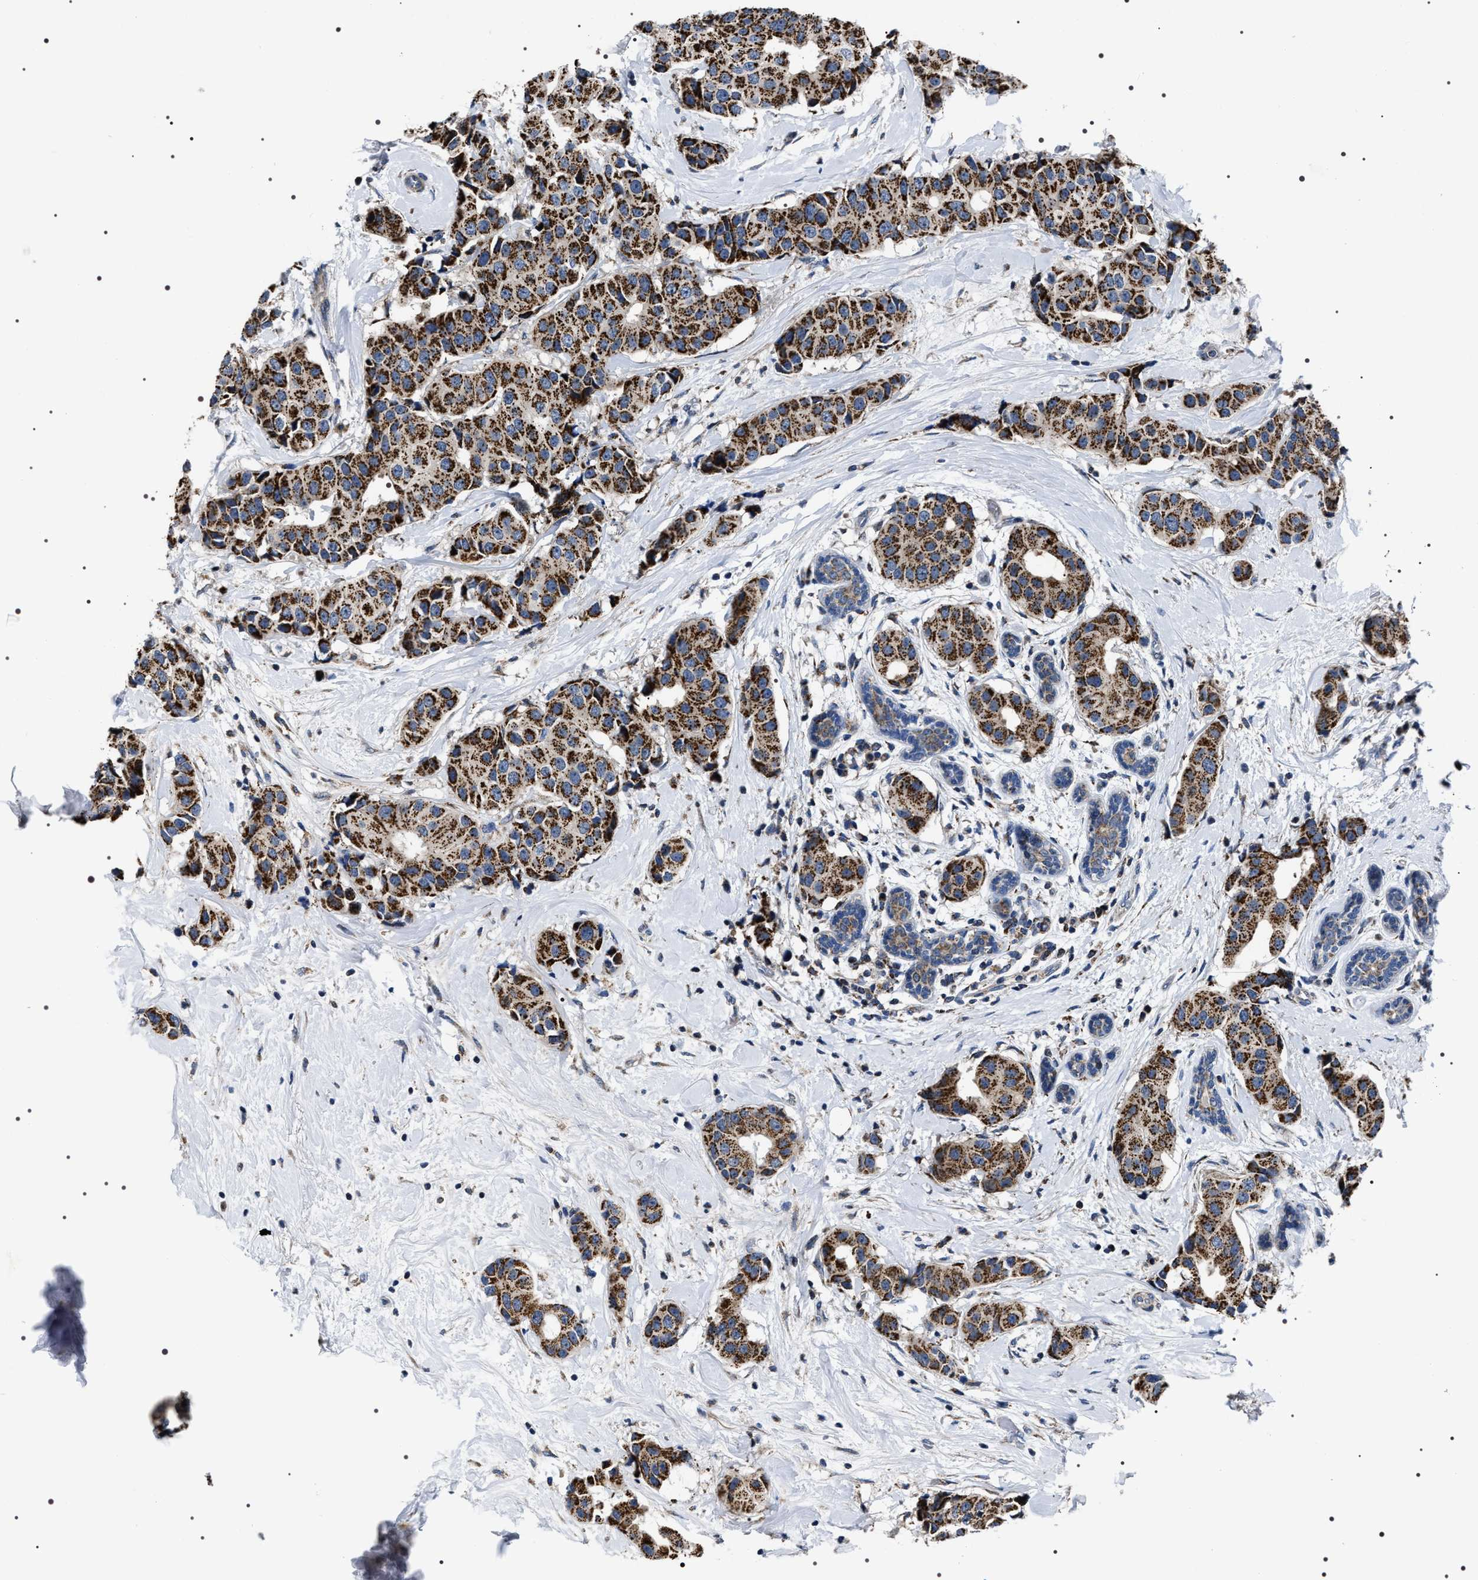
{"staining": {"intensity": "strong", "quantity": ">75%", "location": "cytoplasmic/membranous"}, "tissue": "breast cancer", "cell_type": "Tumor cells", "image_type": "cancer", "snomed": [{"axis": "morphology", "description": "Normal tissue, NOS"}, {"axis": "morphology", "description": "Duct carcinoma"}, {"axis": "topography", "description": "Breast"}], "caption": "IHC (DAB) staining of human invasive ductal carcinoma (breast) reveals strong cytoplasmic/membranous protein staining in about >75% of tumor cells. (DAB = brown stain, brightfield microscopy at high magnification).", "gene": "NTMT1", "patient": {"sex": "female", "age": 39}}